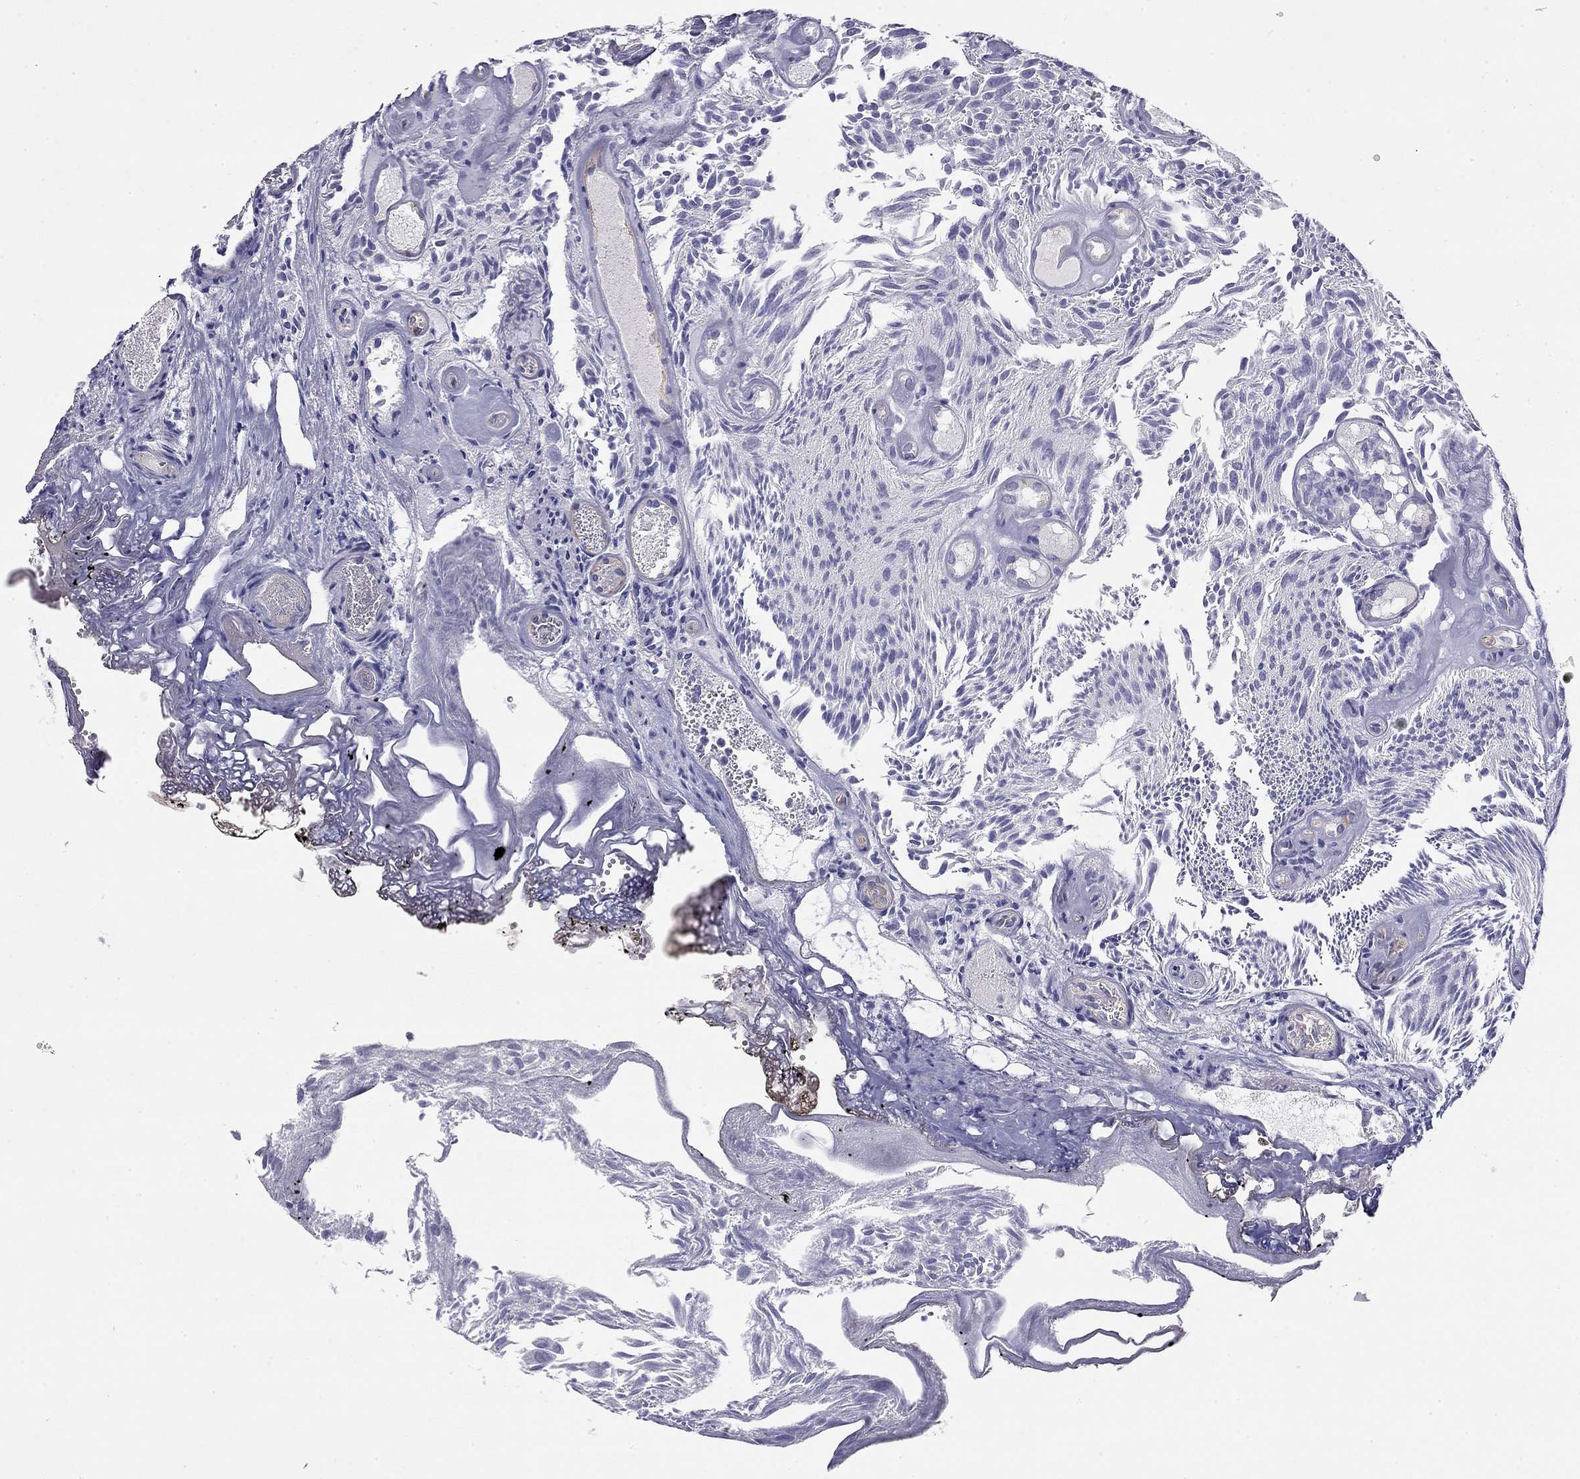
{"staining": {"intensity": "negative", "quantity": "none", "location": "none"}, "tissue": "urothelial cancer", "cell_type": "Tumor cells", "image_type": "cancer", "snomed": [{"axis": "morphology", "description": "Urothelial carcinoma, Low grade"}, {"axis": "topography", "description": "Urinary bladder"}], "caption": "There is no significant positivity in tumor cells of urothelial cancer.", "gene": "RTL1", "patient": {"sex": "female", "age": 87}}